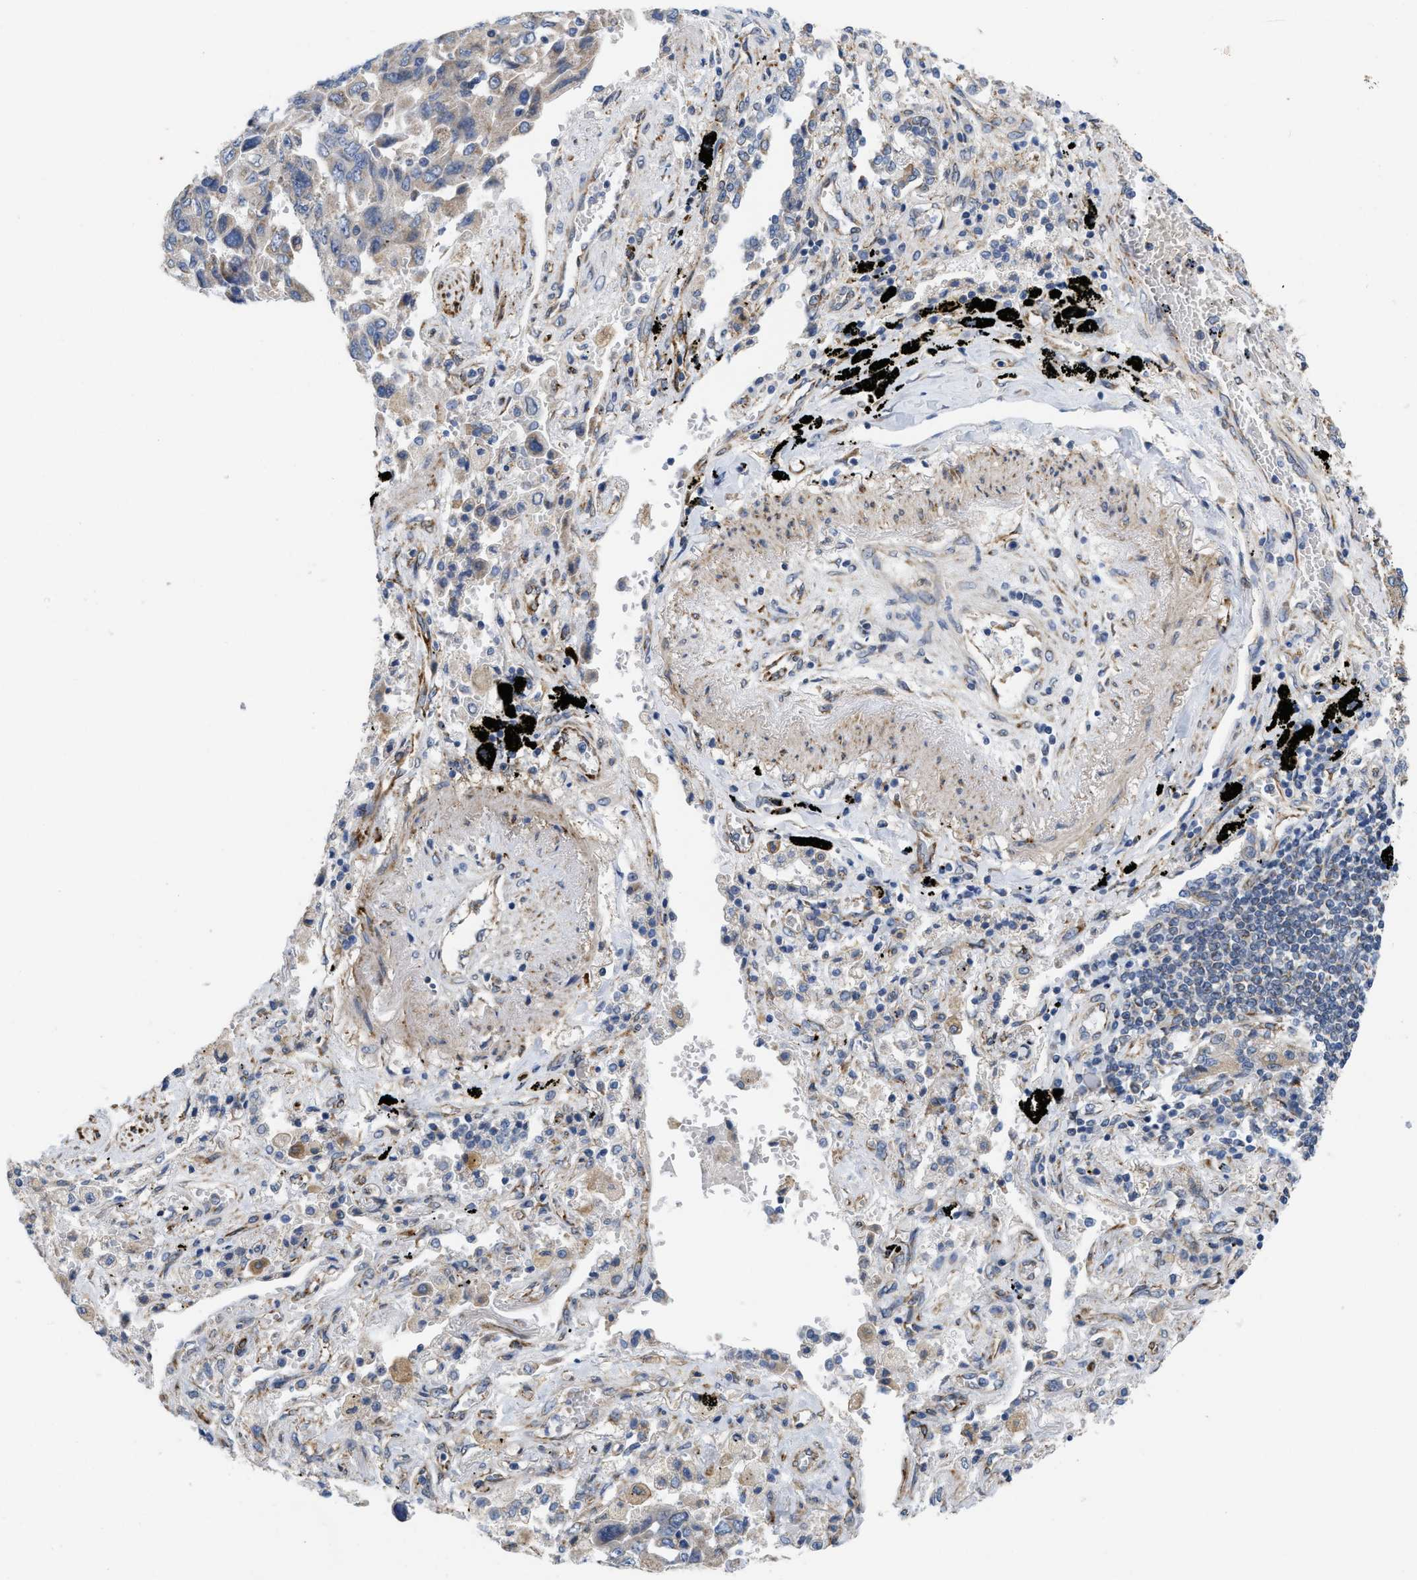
{"staining": {"intensity": "weak", "quantity": "<25%", "location": "cytoplasmic/membranous"}, "tissue": "lung cancer", "cell_type": "Tumor cells", "image_type": "cancer", "snomed": [{"axis": "morphology", "description": "Adenocarcinoma, NOS"}, {"axis": "topography", "description": "Lung"}], "caption": "An immunohistochemistry histopathology image of lung cancer (adenocarcinoma) is shown. There is no staining in tumor cells of lung cancer (adenocarcinoma). The staining is performed using DAB (3,3'-diaminobenzidine) brown chromogen with nuclei counter-stained in using hematoxylin.", "gene": "EOGT", "patient": {"sex": "female", "age": 65}}